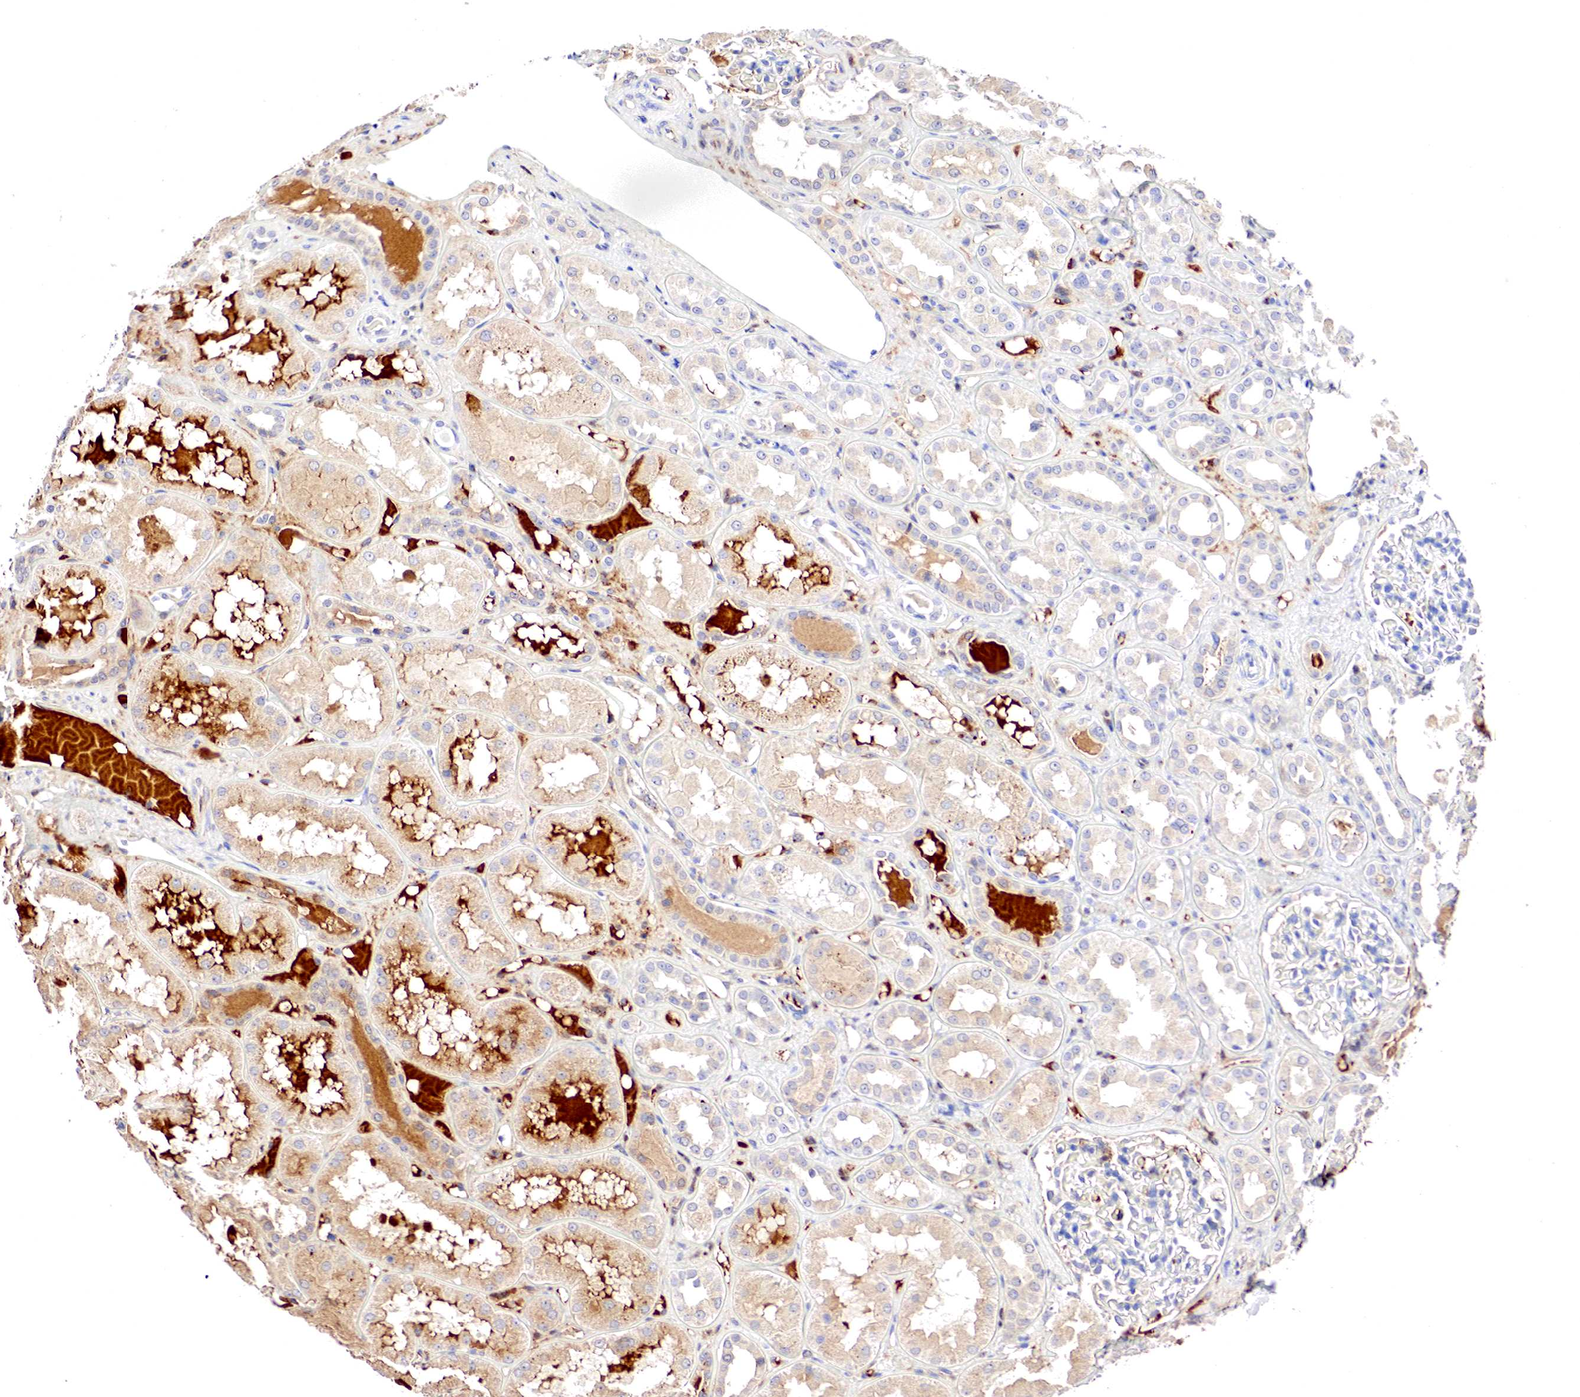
{"staining": {"intensity": "negative", "quantity": "none", "location": "none"}, "tissue": "kidney", "cell_type": "Cells in glomeruli", "image_type": "normal", "snomed": [{"axis": "morphology", "description": "Normal tissue, NOS"}, {"axis": "topography", "description": "Kidney"}], "caption": "The IHC micrograph has no significant staining in cells in glomeruli of kidney. Brightfield microscopy of immunohistochemistry (IHC) stained with DAB (3,3'-diaminobenzidine) (brown) and hematoxylin (blue), captured at high magnification.", "gene": "GATA1", "patient": {"sex": "male", "age": 36}}